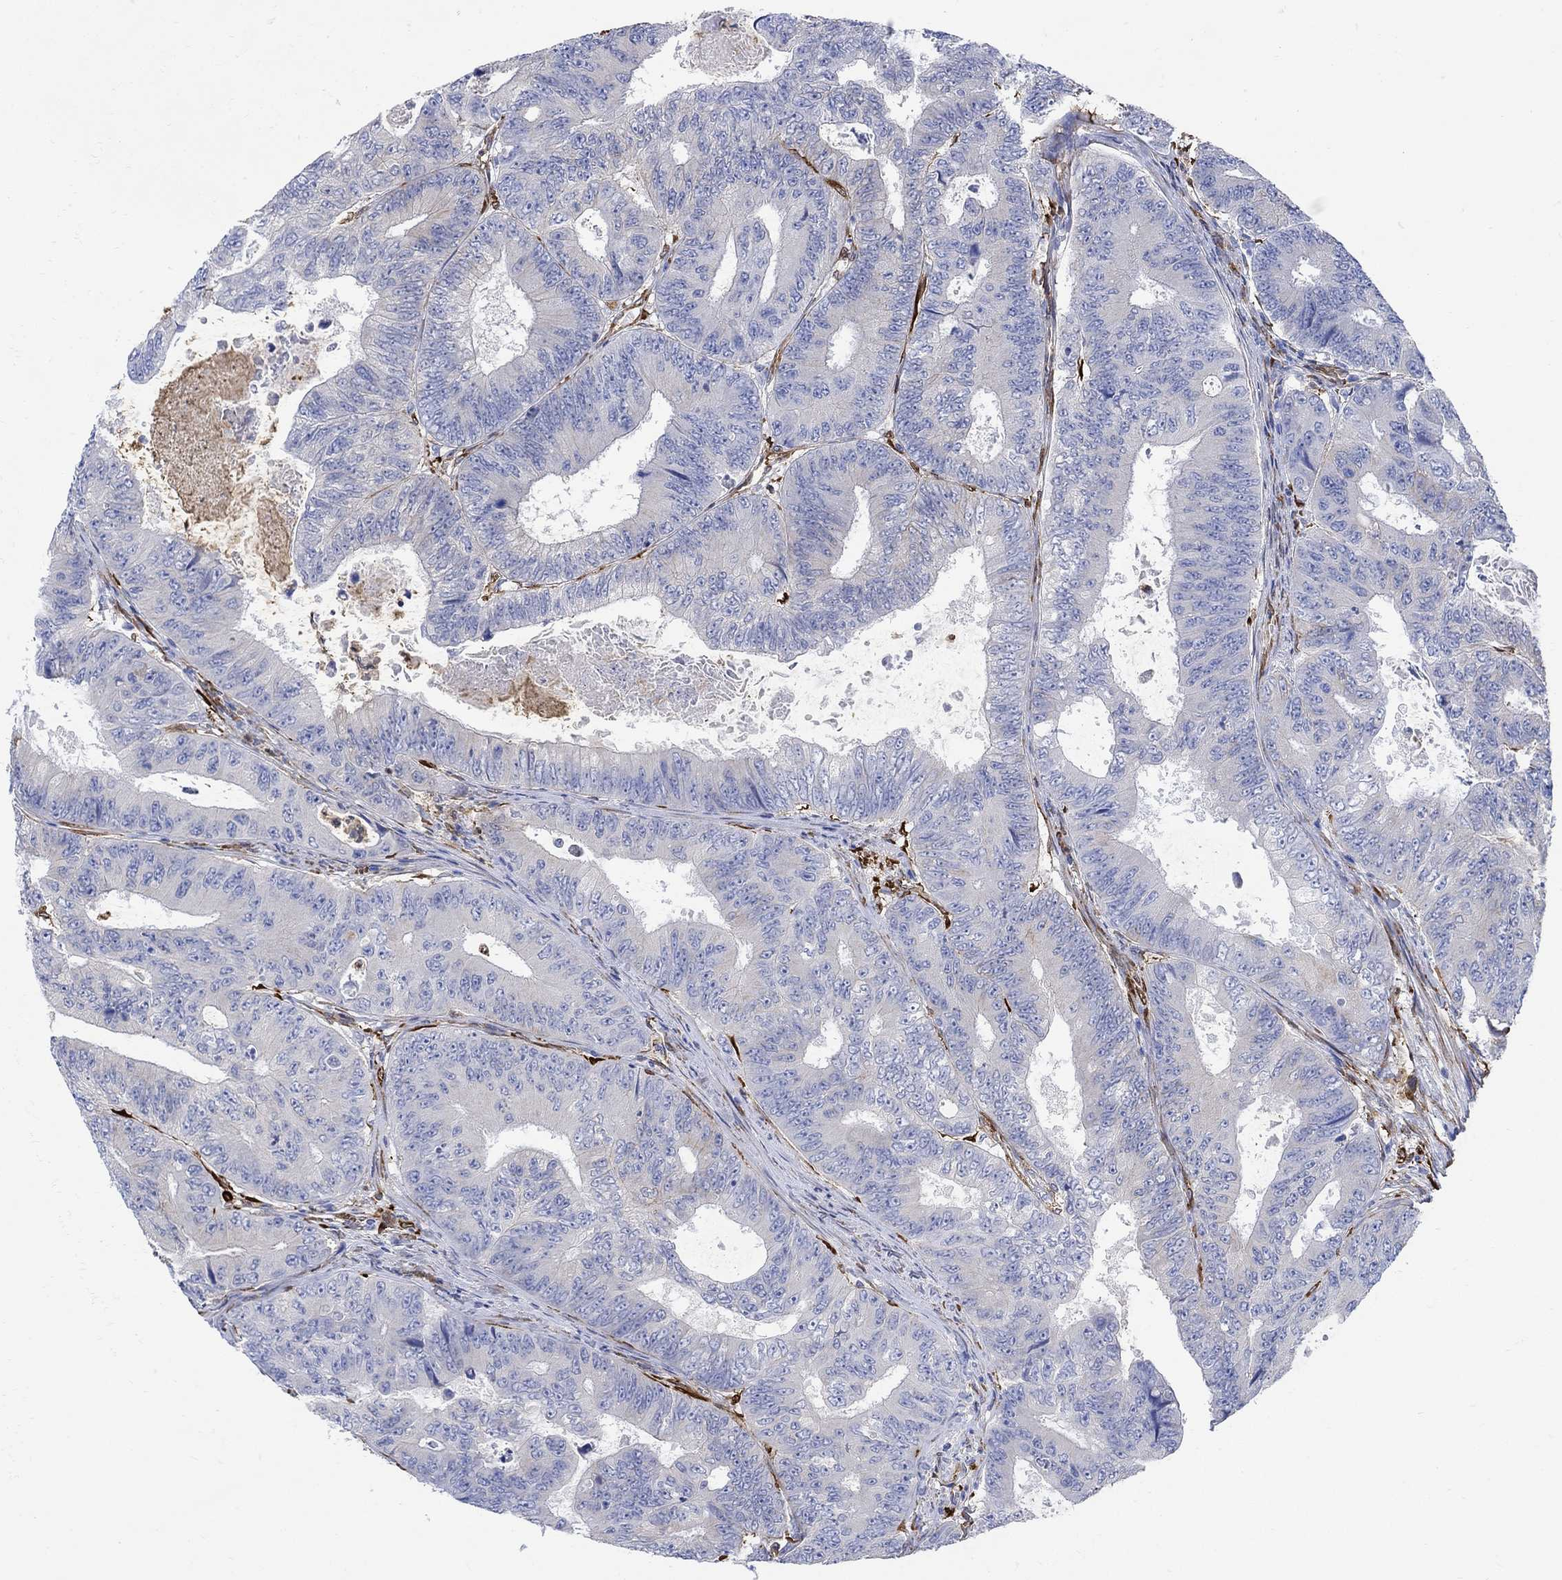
{"staining": {"intensity": "negative", "quantity": "none", "location": "none"}, "tissue": "colorectal cancer", "cell_type": "Tumor cells", "image_type": "cancer", "snomed": [{"axis": "morphology", "description": "Adenocarcinoma, NOS"}, {"axis": "topography", "description": "Colon"}], "caption": "High power microscopy histopathology image of an immunohistochemistry (IHC) photomicrograph of colorectal adenocarcinoma, revealing no significant staining in tumor cells. Nuclei are stained in blue.", "gene": "TGM2", "patient": {"sex": "female", "age": 48}}